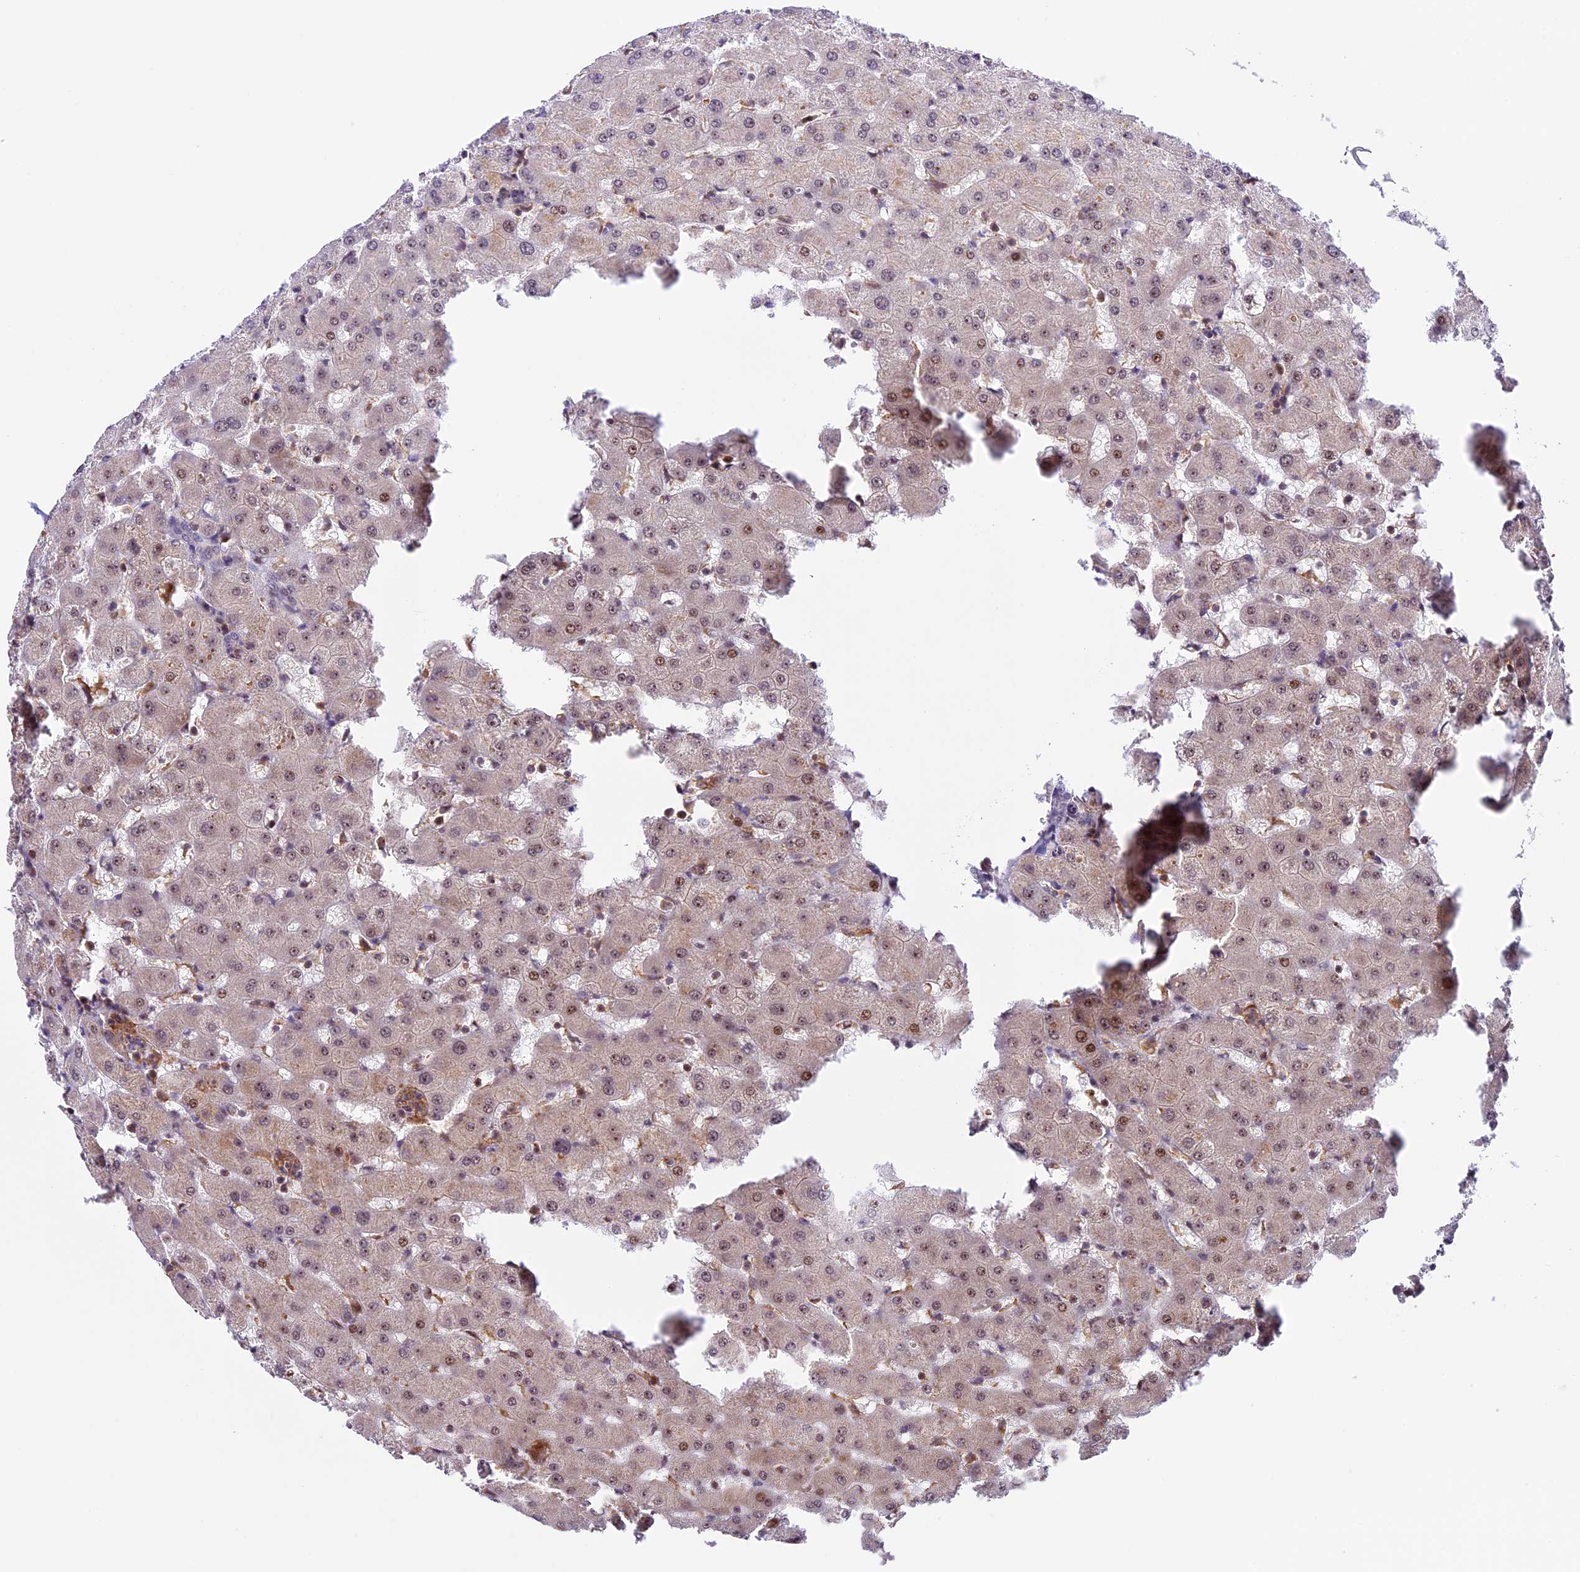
{"staining": {"intensity": "weak", "quantity": "<25%", "location": "nuclear"}, "tissue": "liver", "cell_type": "Cholangiocytes", "image_type": "normal", "snomed": [{"axis": "morphology", "description": "Normal tissue, NOS"}, {"axis": "topography", "description": "Liver"}], "caption": "Immunohistochemistry of unremarkable liver reveals no positivity in cholangiocytes.", "gene": "DHX38", "patient": {"sex": "female", "age": 63}}